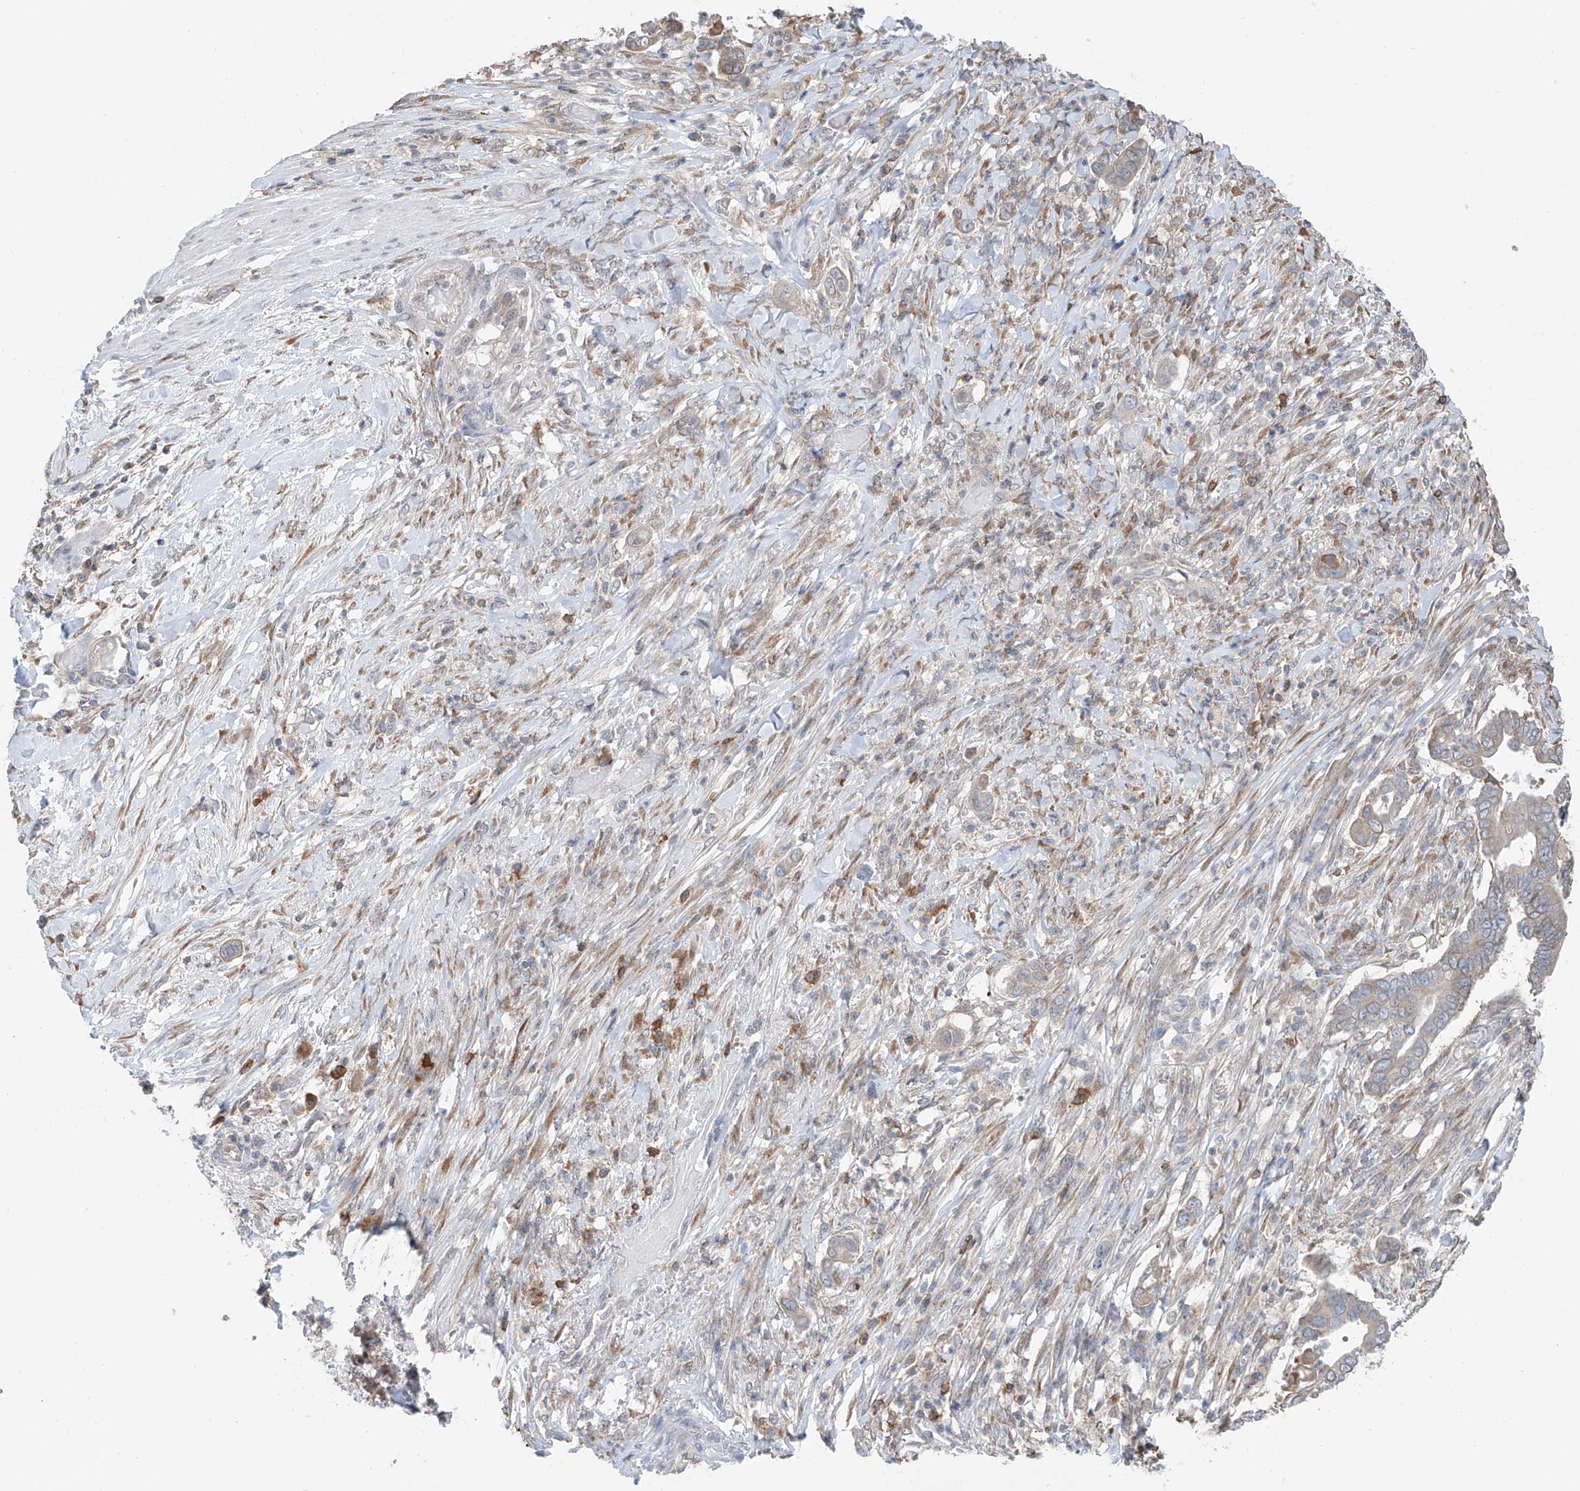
{"staining": {"intensity": "weak", "quantity": "<25%", "location": "cytoplasmic/membranous"}, "tissue": "pancreatic cancer", "cell_type": "Tumor cells", "image_type": "cancer", "snomed": [{"axis": "morphology", "description": "Adenocarcinoma, NOS"}, {"axis": "topography", "description": "Pancreas"}], "caption": "Protein analysis of pancreatic adenocarcinoma displays no significant staining in tumor cells.", "gene": "KCNK10", "patient": {"sex": "male", "age": 68}}